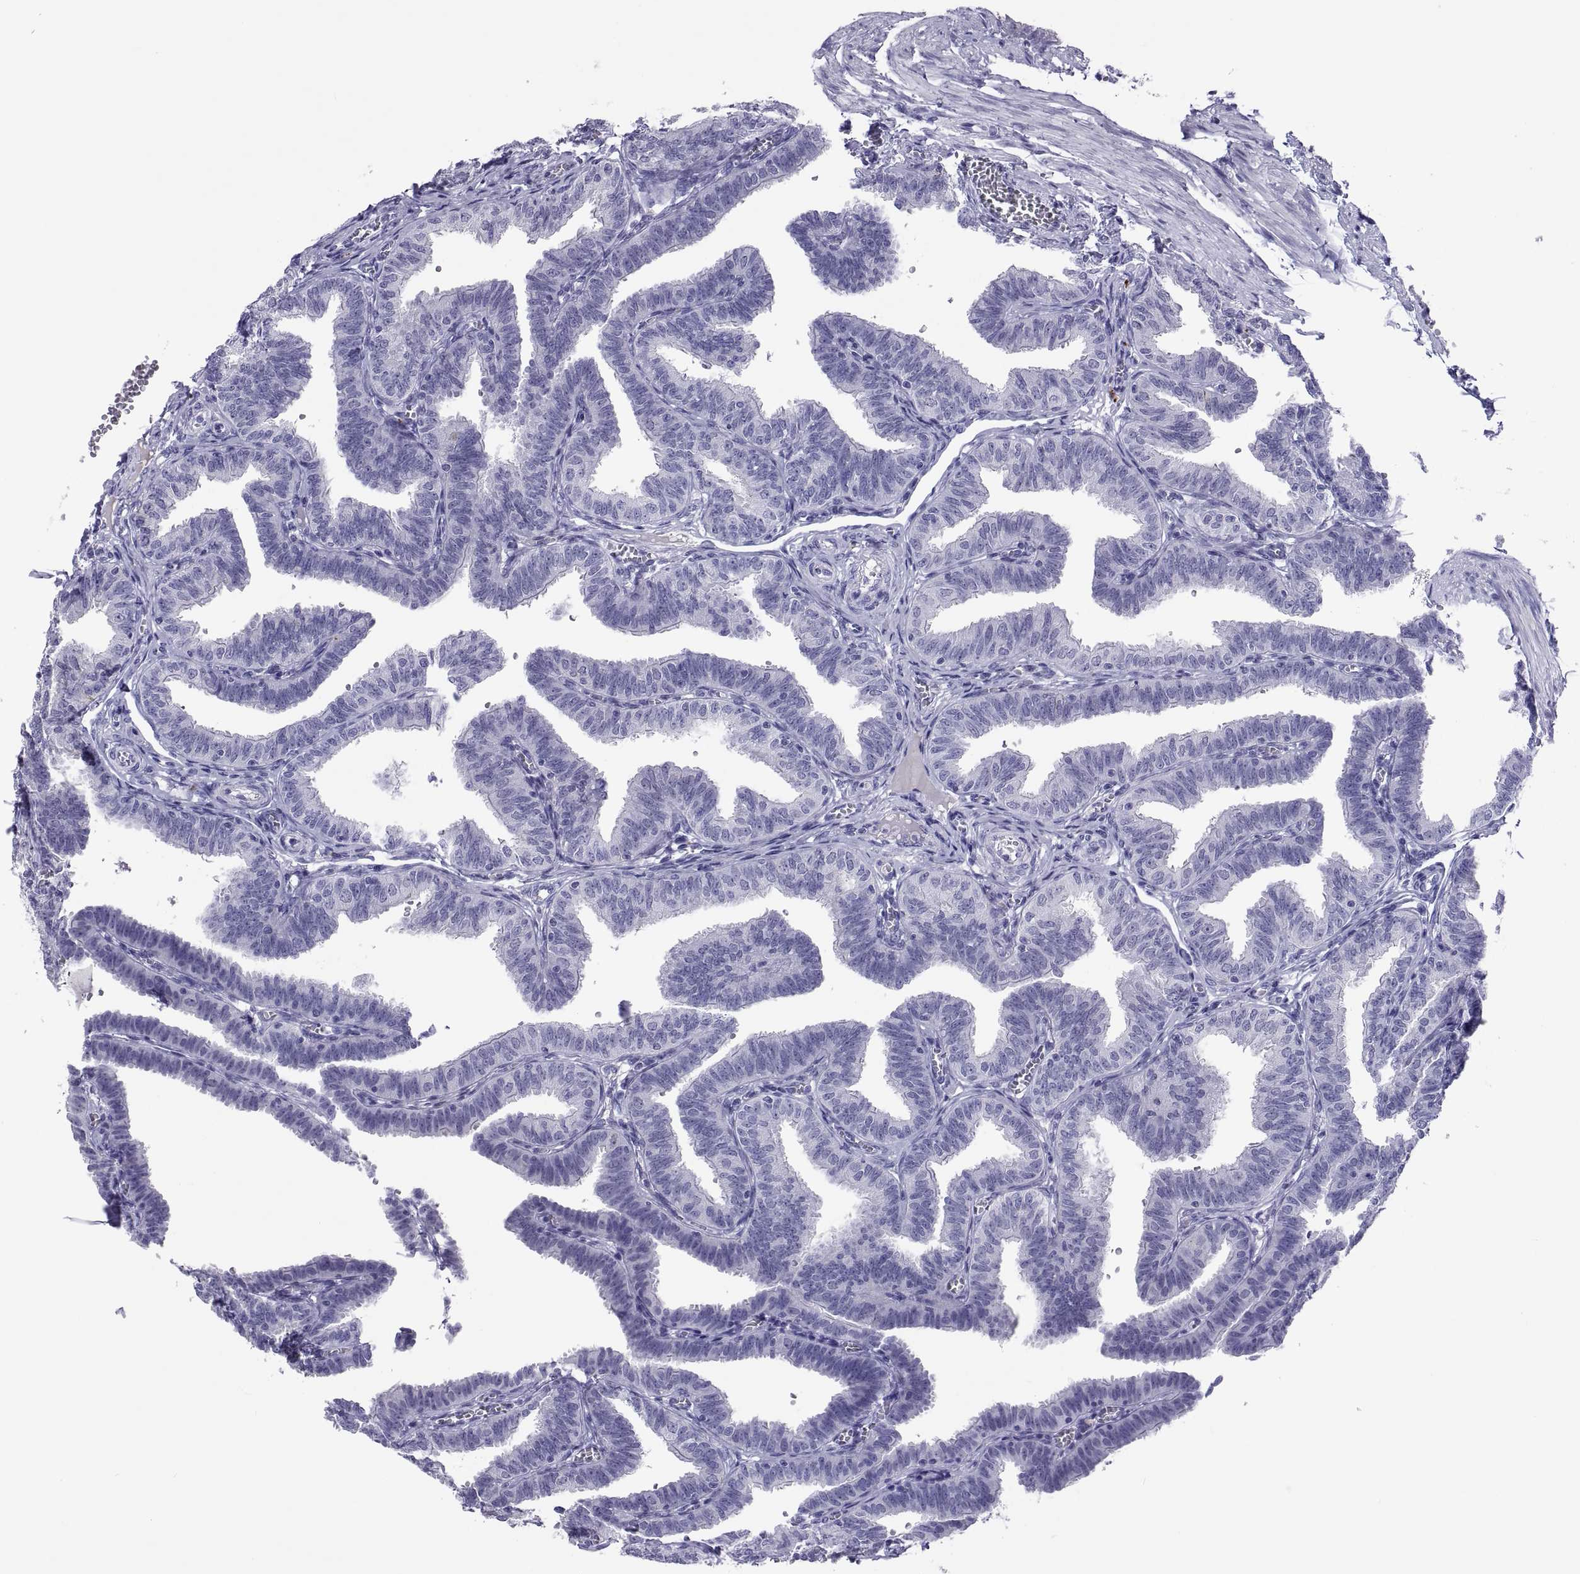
{"staining": {"intensity": "negative", "quantity": "none", "location": "none"}, "tissue": "fallopian tube", "cell_type": "Glandular cells", "image_type": "normal", "snomed": [{"axis": "morphology", "description": "Normal tissue, NOS"}, {"axis": "topography", "description": "Fallopian tube"}], "caption": "High power microscopy image of an immunohistochemistry micrograph of benign fallopian tube, revealing no significant positivity in glandular cells. Brightfield microscopy of immunohistochemistry (IHC) stained with DAB (3,3'-diaminobenzidine) (brown) and hematoxylin (blue), captured at high magnification.", "gene": "QRICH2", "patient": {"sex": "female", "age": 25}}